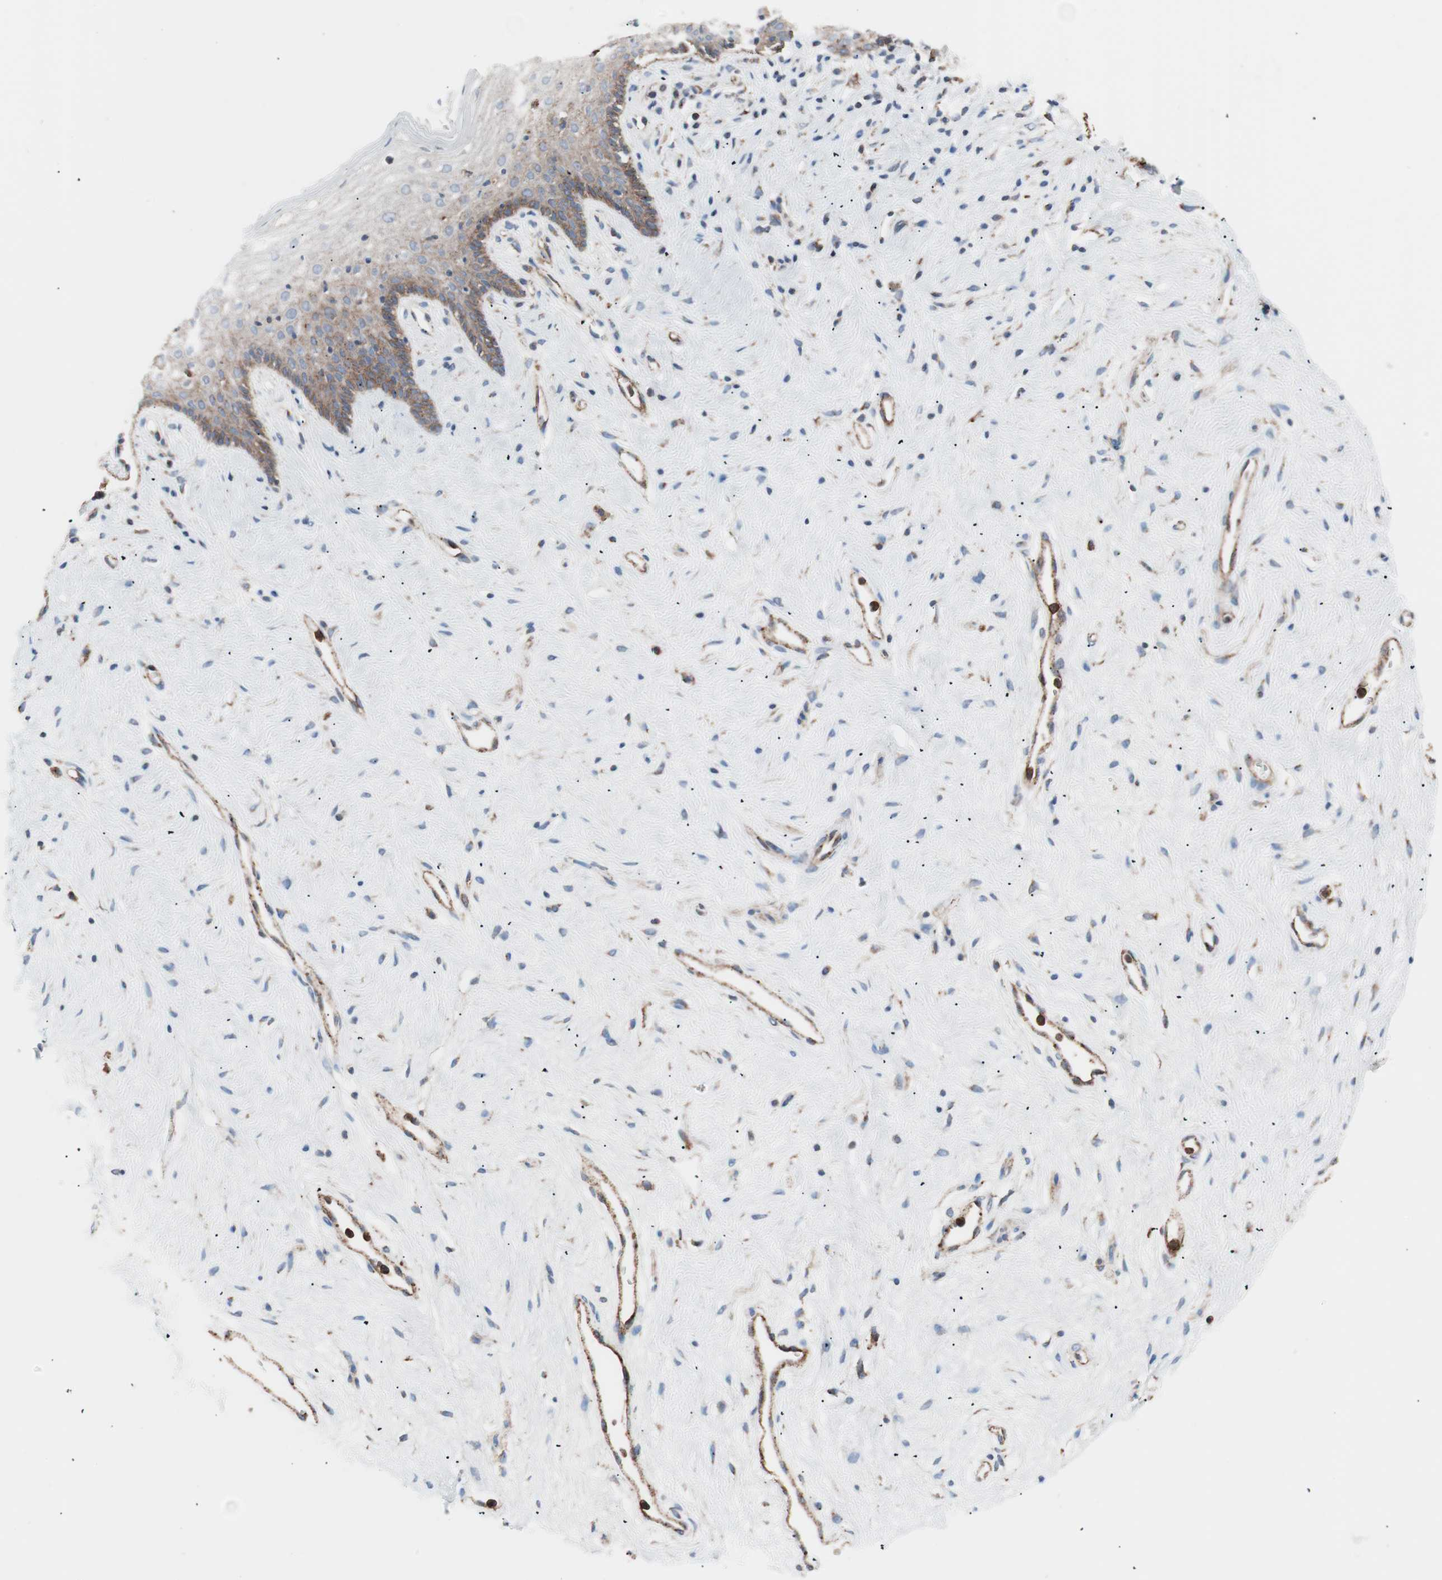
{"staining": {"intensity": "weak", "quantity": "25%-75%", "location": "cytoplasmic/membranous"}, "tissue": "vagina", "cell_type": "Squamous epithelial cells", "image_type": "normal", "snomed": [{"axis": "morphology", "description": "Normal tissue, NOS"}, {"axis": "topography", "description": "Vagina"}], "caption": "The micrograph exhibits immunohistochemical staining of benign vagina. There is weak cytoplasmic/membranous staining is appreciated in about 25%-75% of squamous epithelial cells. Ihc stains the protein of interest in brown and the nuclei are stained blue.", "gene": "FLOT2", "patient": {"sex": "female", "age": 44}}